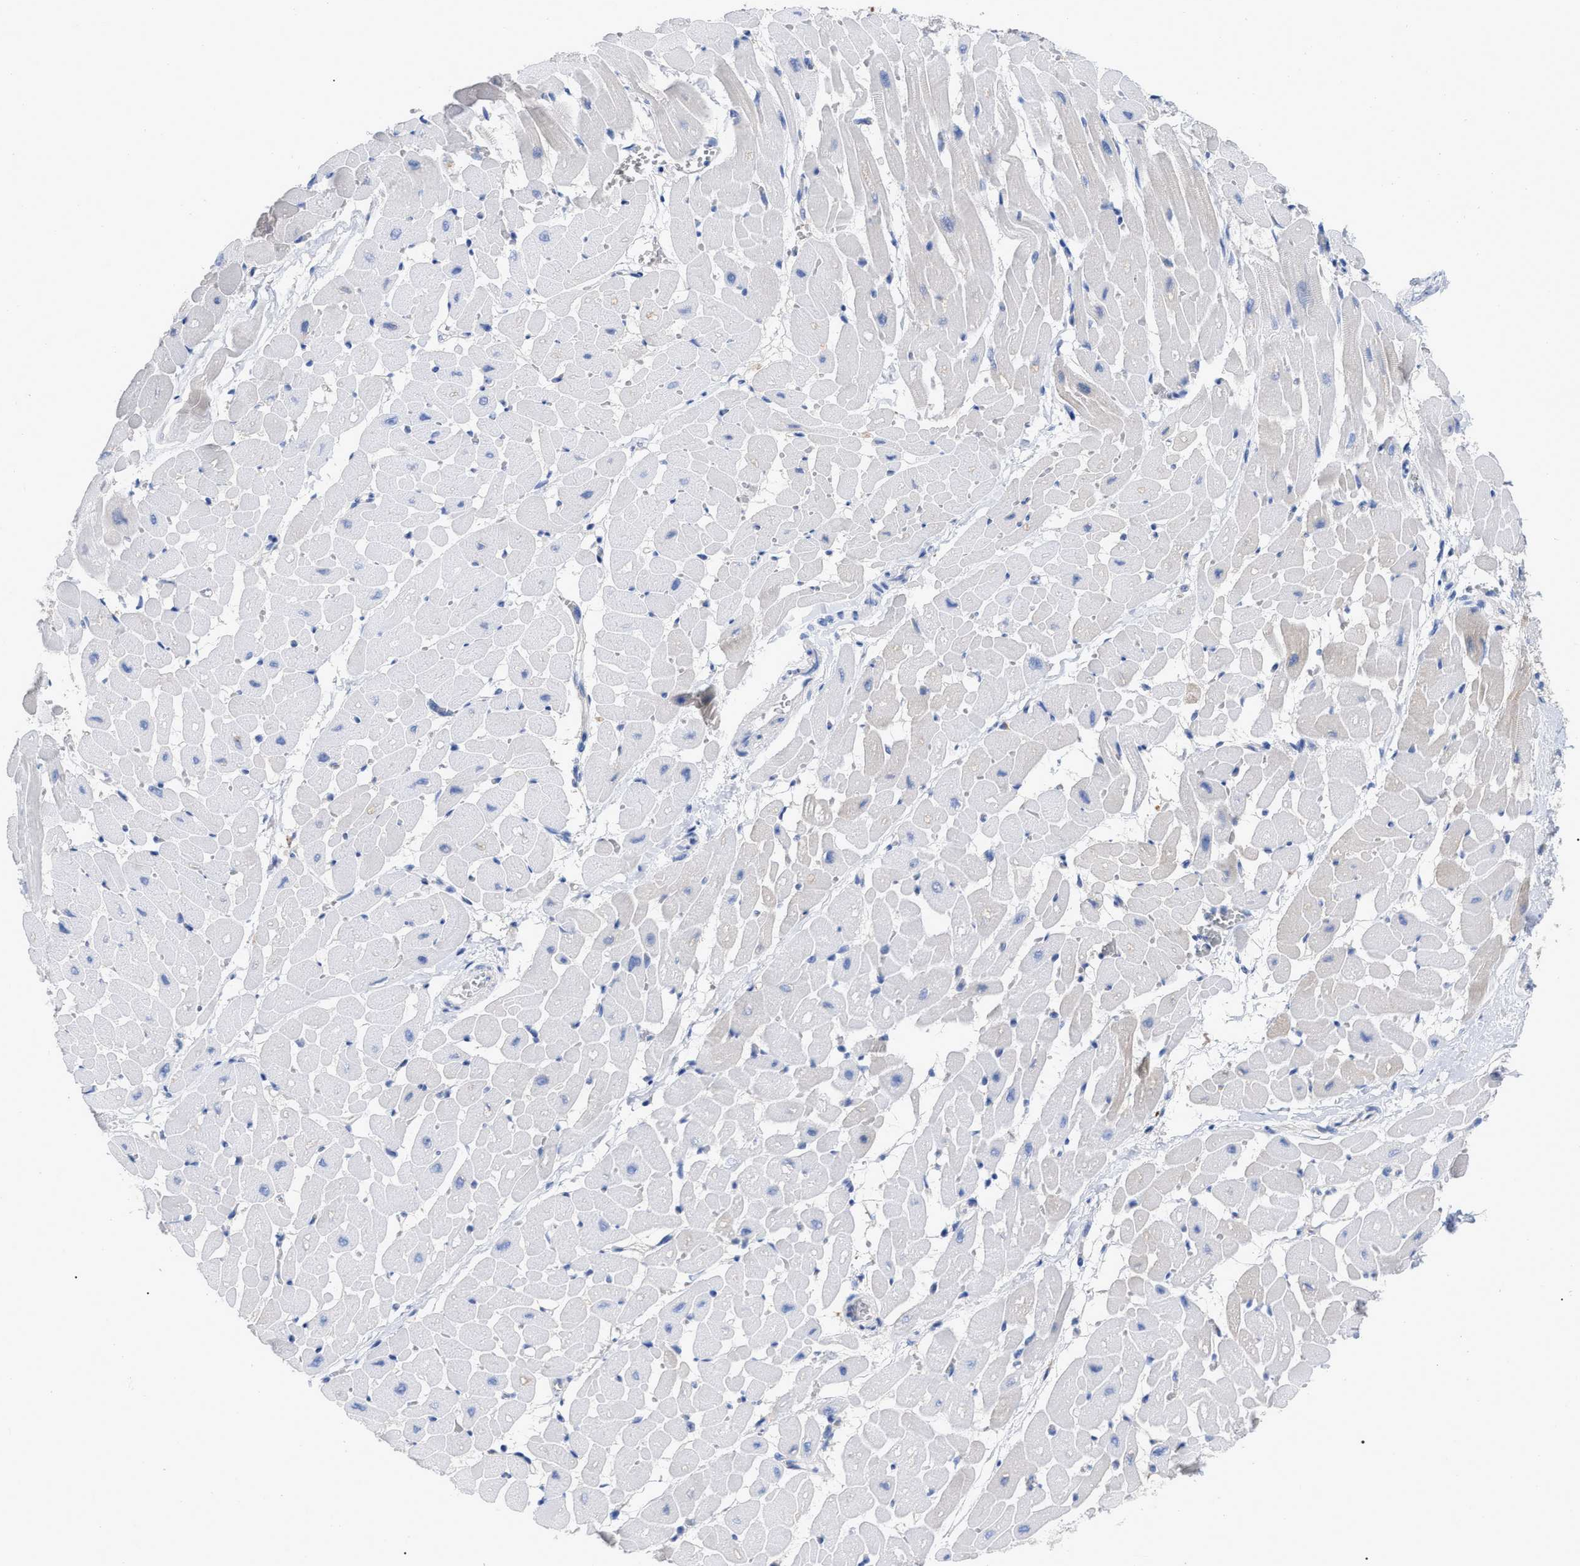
{"staining": {"intensity": "negative", "quantity": "none", "location": "none"}, "tissue": "heart muscle", "cell_type": "Cardiomyocytes", "image_type": "normal", "snomed": [{"axis": "morphology", "description": "Normal tissue, NOS"}, {"axis": "topography", "description": "Heart"}], "caption": "High magnification brightfield microscopy of normal heart muscle stained with DAB (3,3'-diaminobenzidine) (brown) and counterstained with hematoxylin (blue): cardiomyocytes show no significant positivity.", "gene": "IGHV5", "patient": {"sex": "male", "age": 45}}